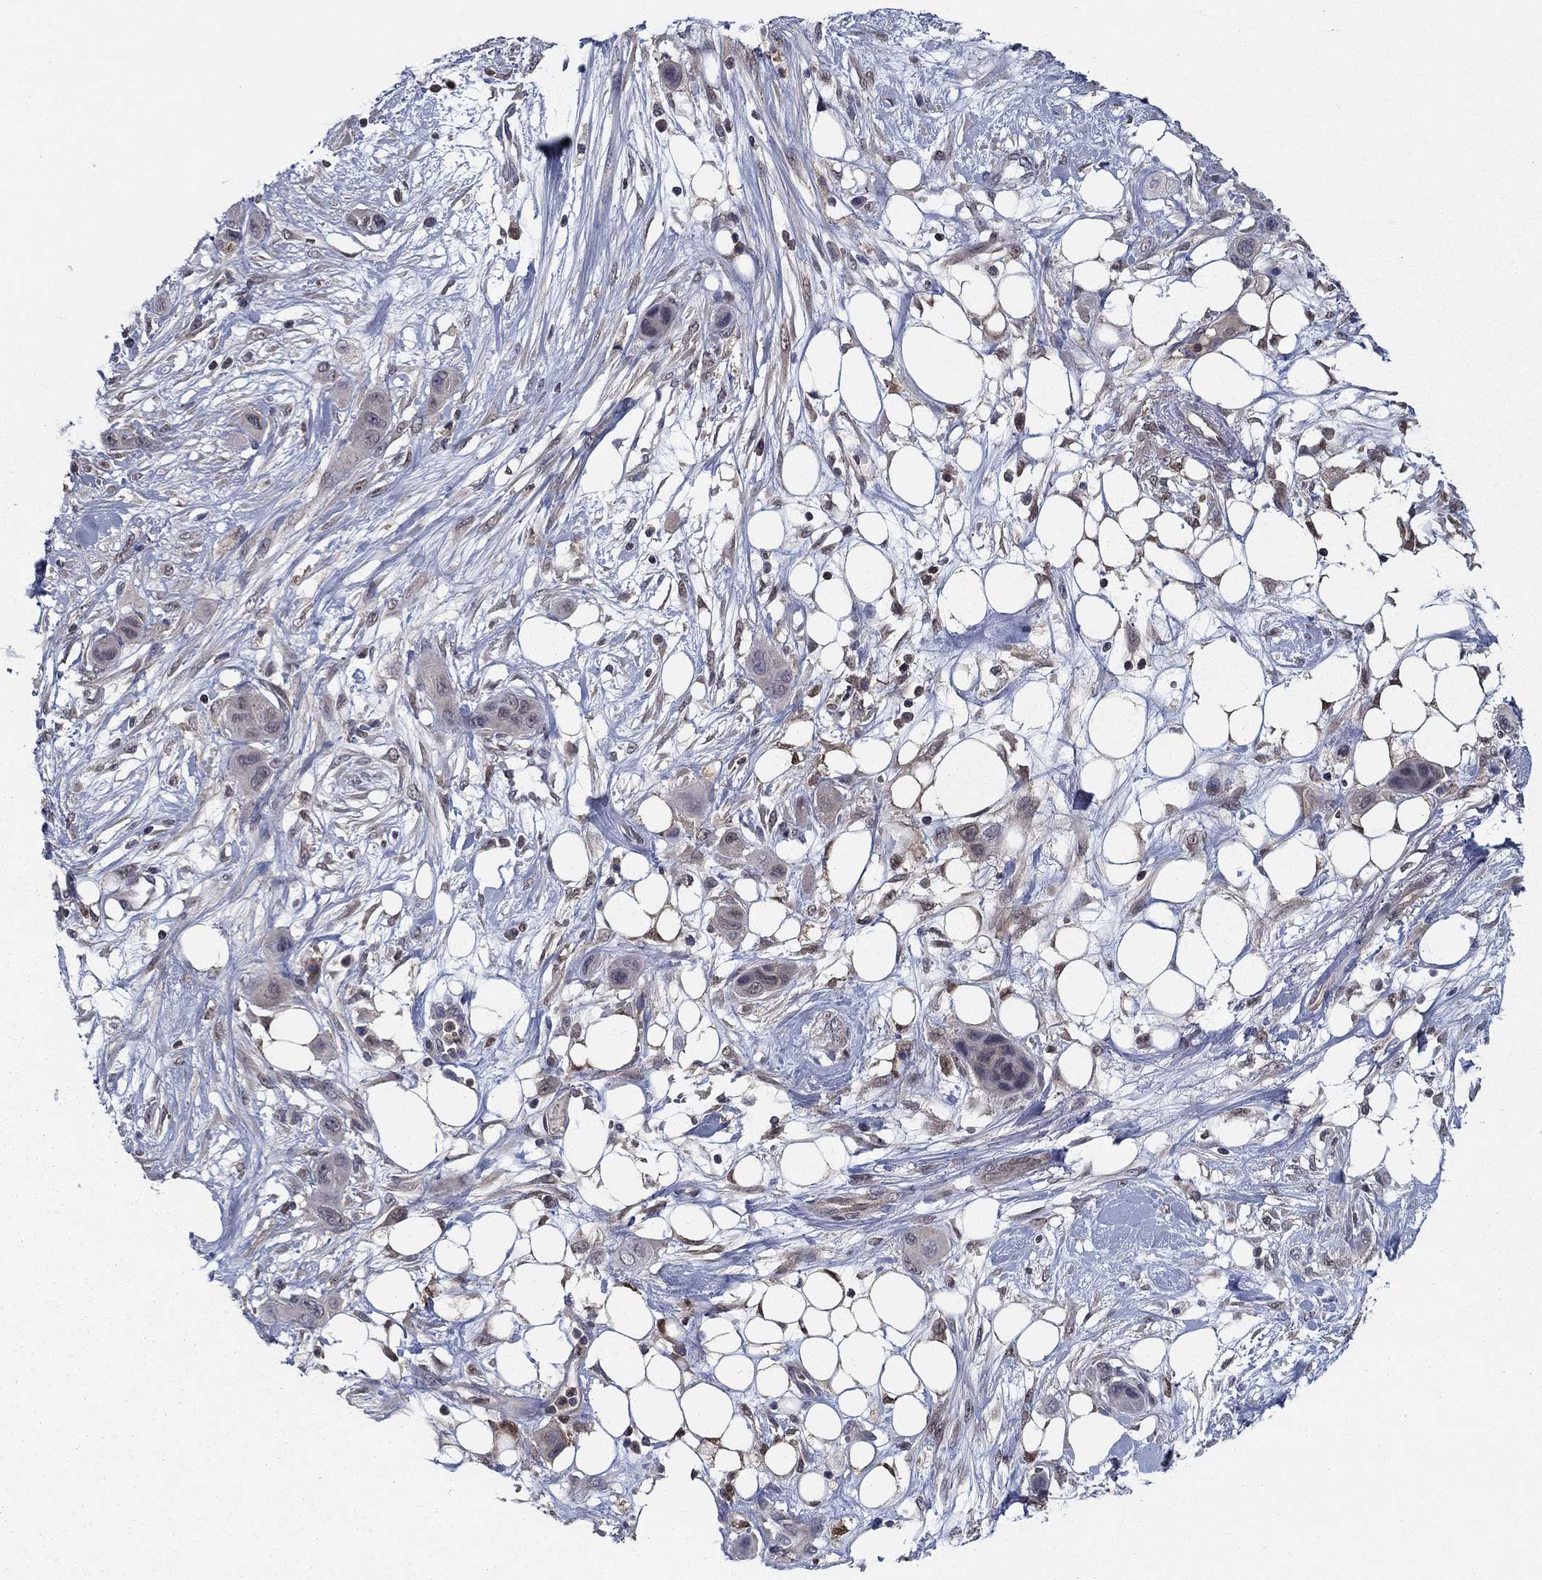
{"staining": {"intensity": "negative", "quantity": "none", "location": "none"}, "tissue": "skin cancer", "cell_type": "Tumor cells", "image_type": "cancer", "snomed": [{"axis": "morphology", "description": "Squamous cell carcinoma, NOS"}, {"axis": "topography", "description": "Skin"}], "caption": "Tumor cells are negative for brown protein staining in skin squamous cell carcinoma. Brightfield microscopy of IHC stained with DAB (brown) and hematoxylin (blue), captured at high magnification.", "gene": "NIT2", "patient": {"sex": "male", "age": 79}}